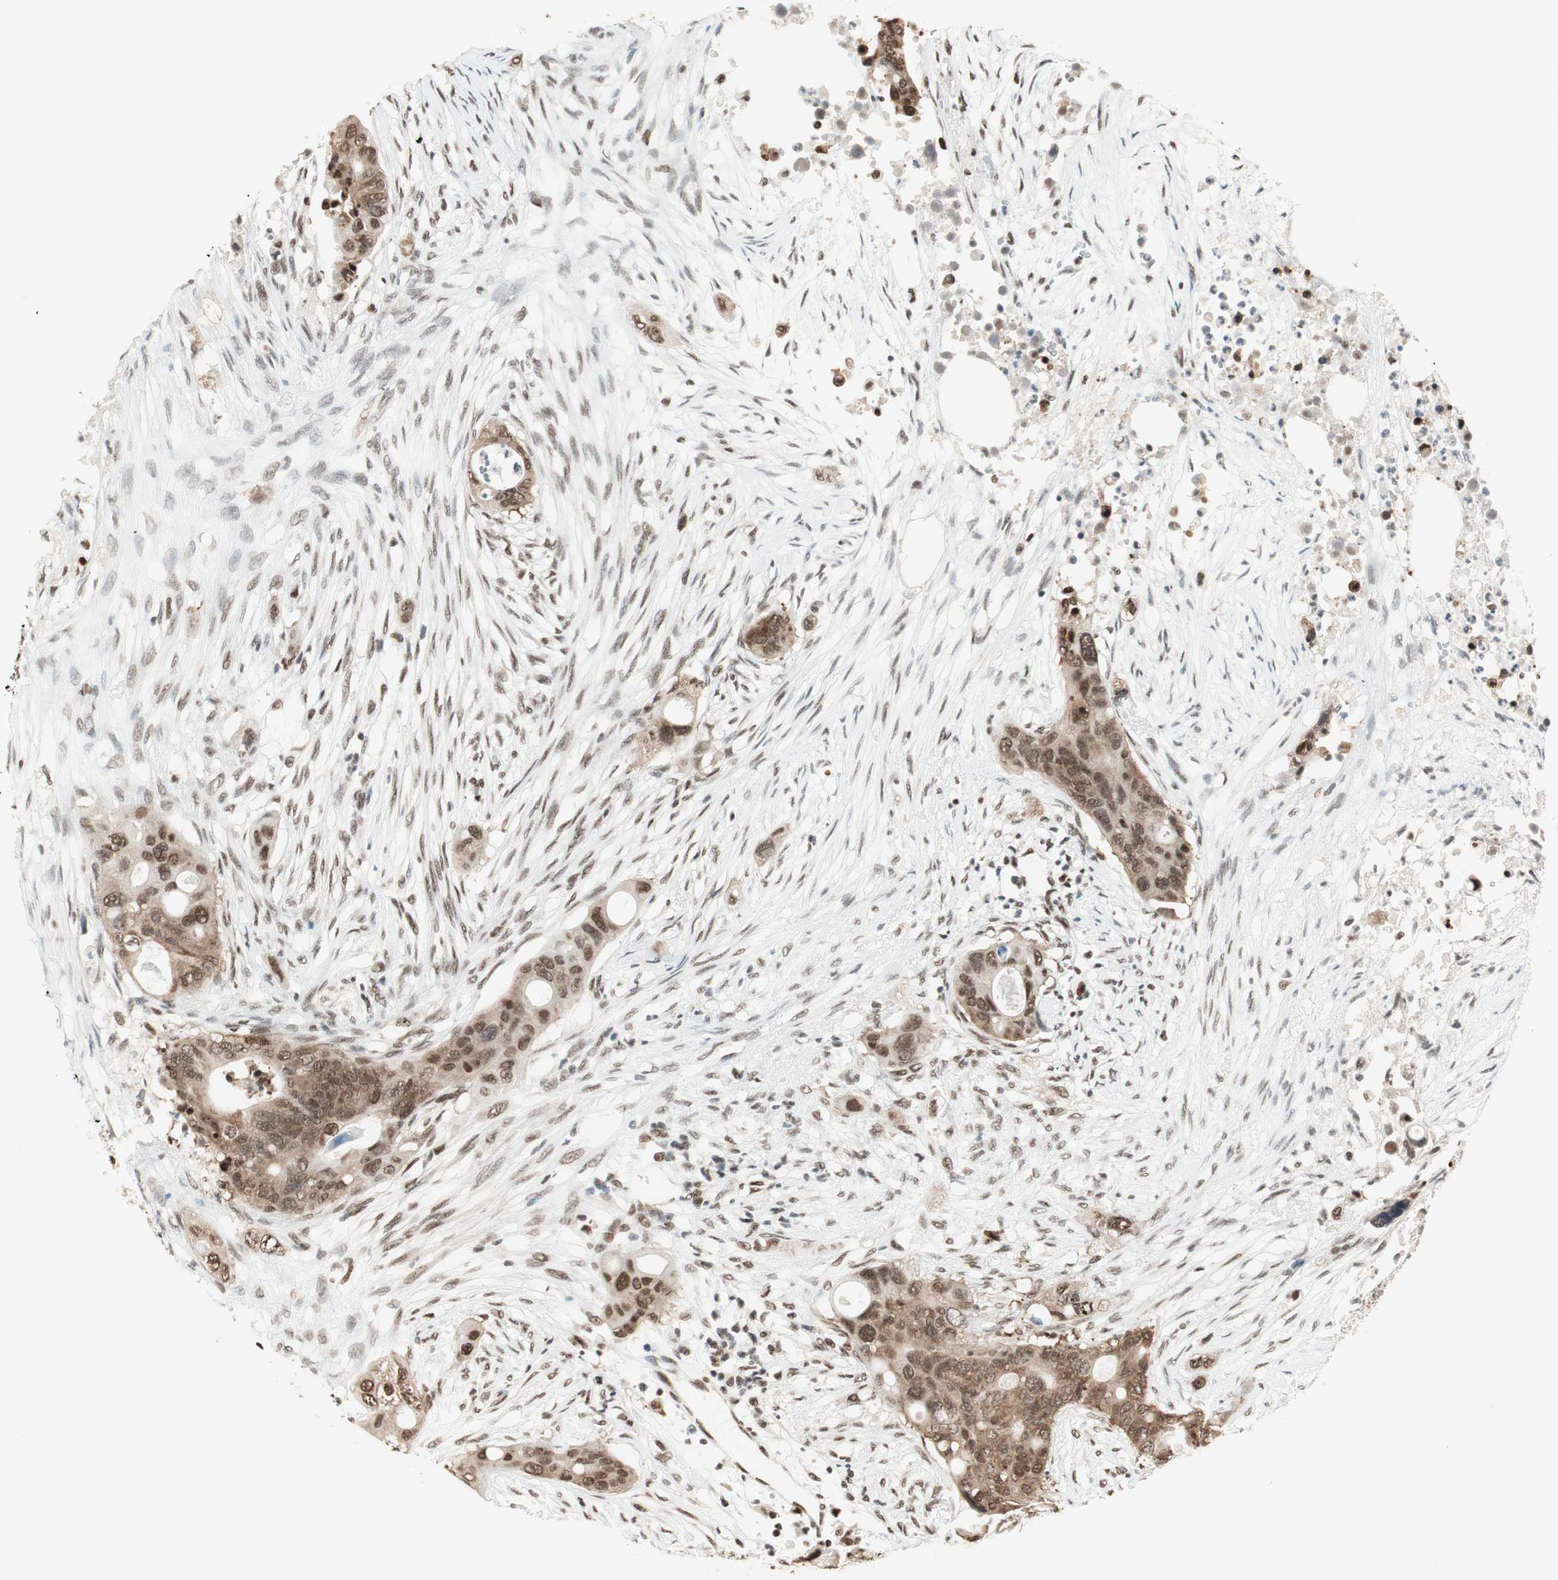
{"staining": {"intensity": "moderate", "quantity": ">75%", "location": "cytoplasmic/membranous,nuclear"}, "tissue": "colorectal cancer", "cell_type": "Tumor cells", "image_type": "cancer", "snomed": [{"axis": "morphology", "description": "Adenocarcinoma, NOS"}, {"axis": "topography", "description": "Colon"}], "caption": "Immunohistochemical staining of adenocarcinoma (colorectal) shows medium levels of moderate cytoplasmic/membranous and nuclear positivity in about >75% of tumor cells.", "gene": "SMARCE1", "patient": {"sex": "female", "age": 57}}